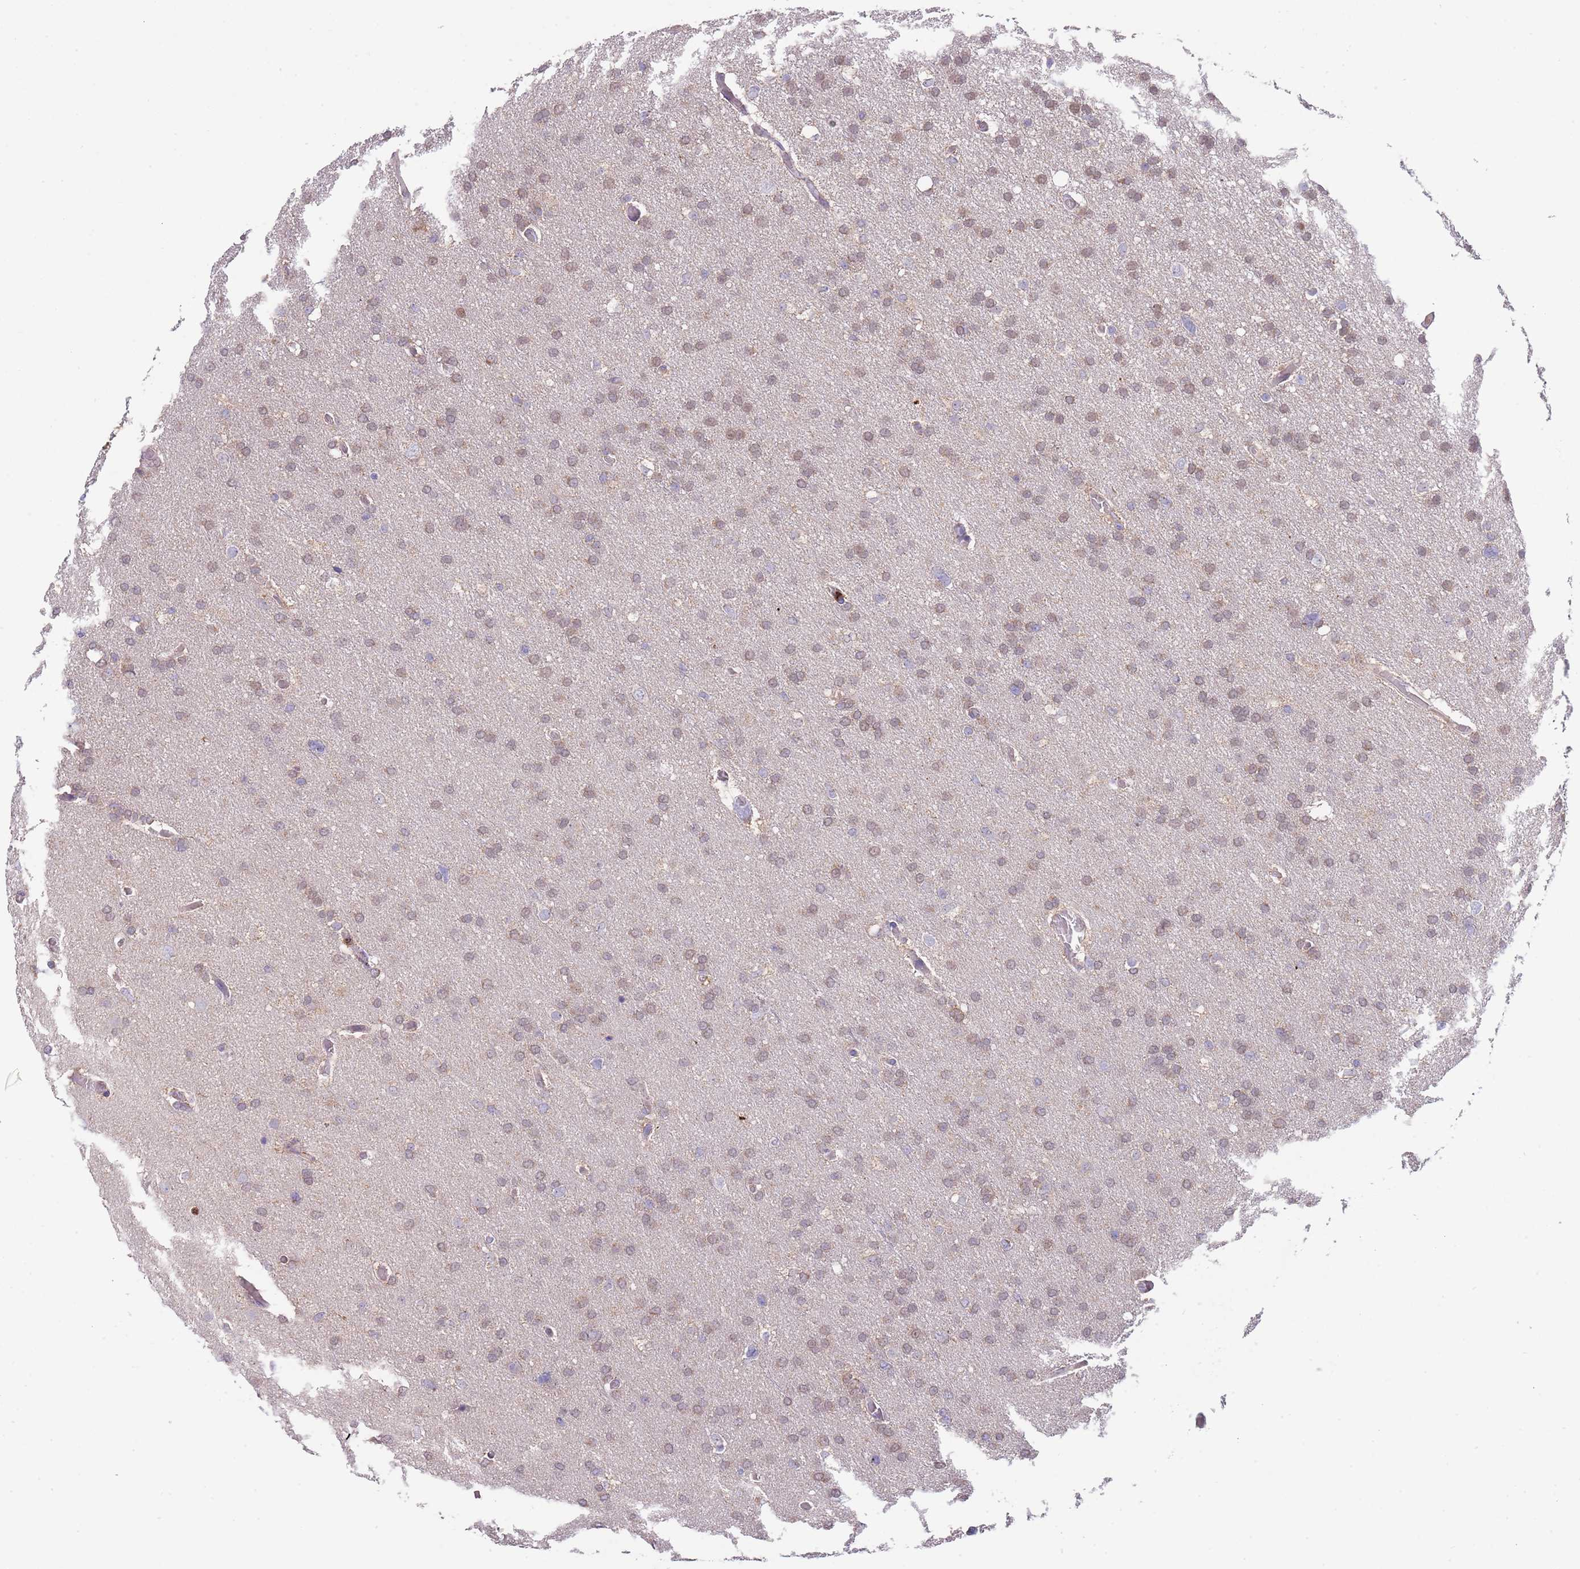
{"staining": {"intensity": "weak", "quantity": ">75%", "location": "cytoplasmic/membranous"}, "tissue": "glioma", "cell_type": "Tumor cells", "image_type": "cancer", "snomed": [{"axis": "morphology", "description": "Glioma, malignant, High grade"}, {"axis": "topography", "description": "Cerebral cortex"}], "caption": "Tumor cells show low levels of weak cytoplasmic/membranous staining in approximately >75% of cells in malignant high-grade glioma. The staining was performed using DAB, with brown indicating positive protein expression. Nuclei are stained blue with hematoxylin.", "gene": "DDT", "patient": {"sex": "female", "age": 36}}